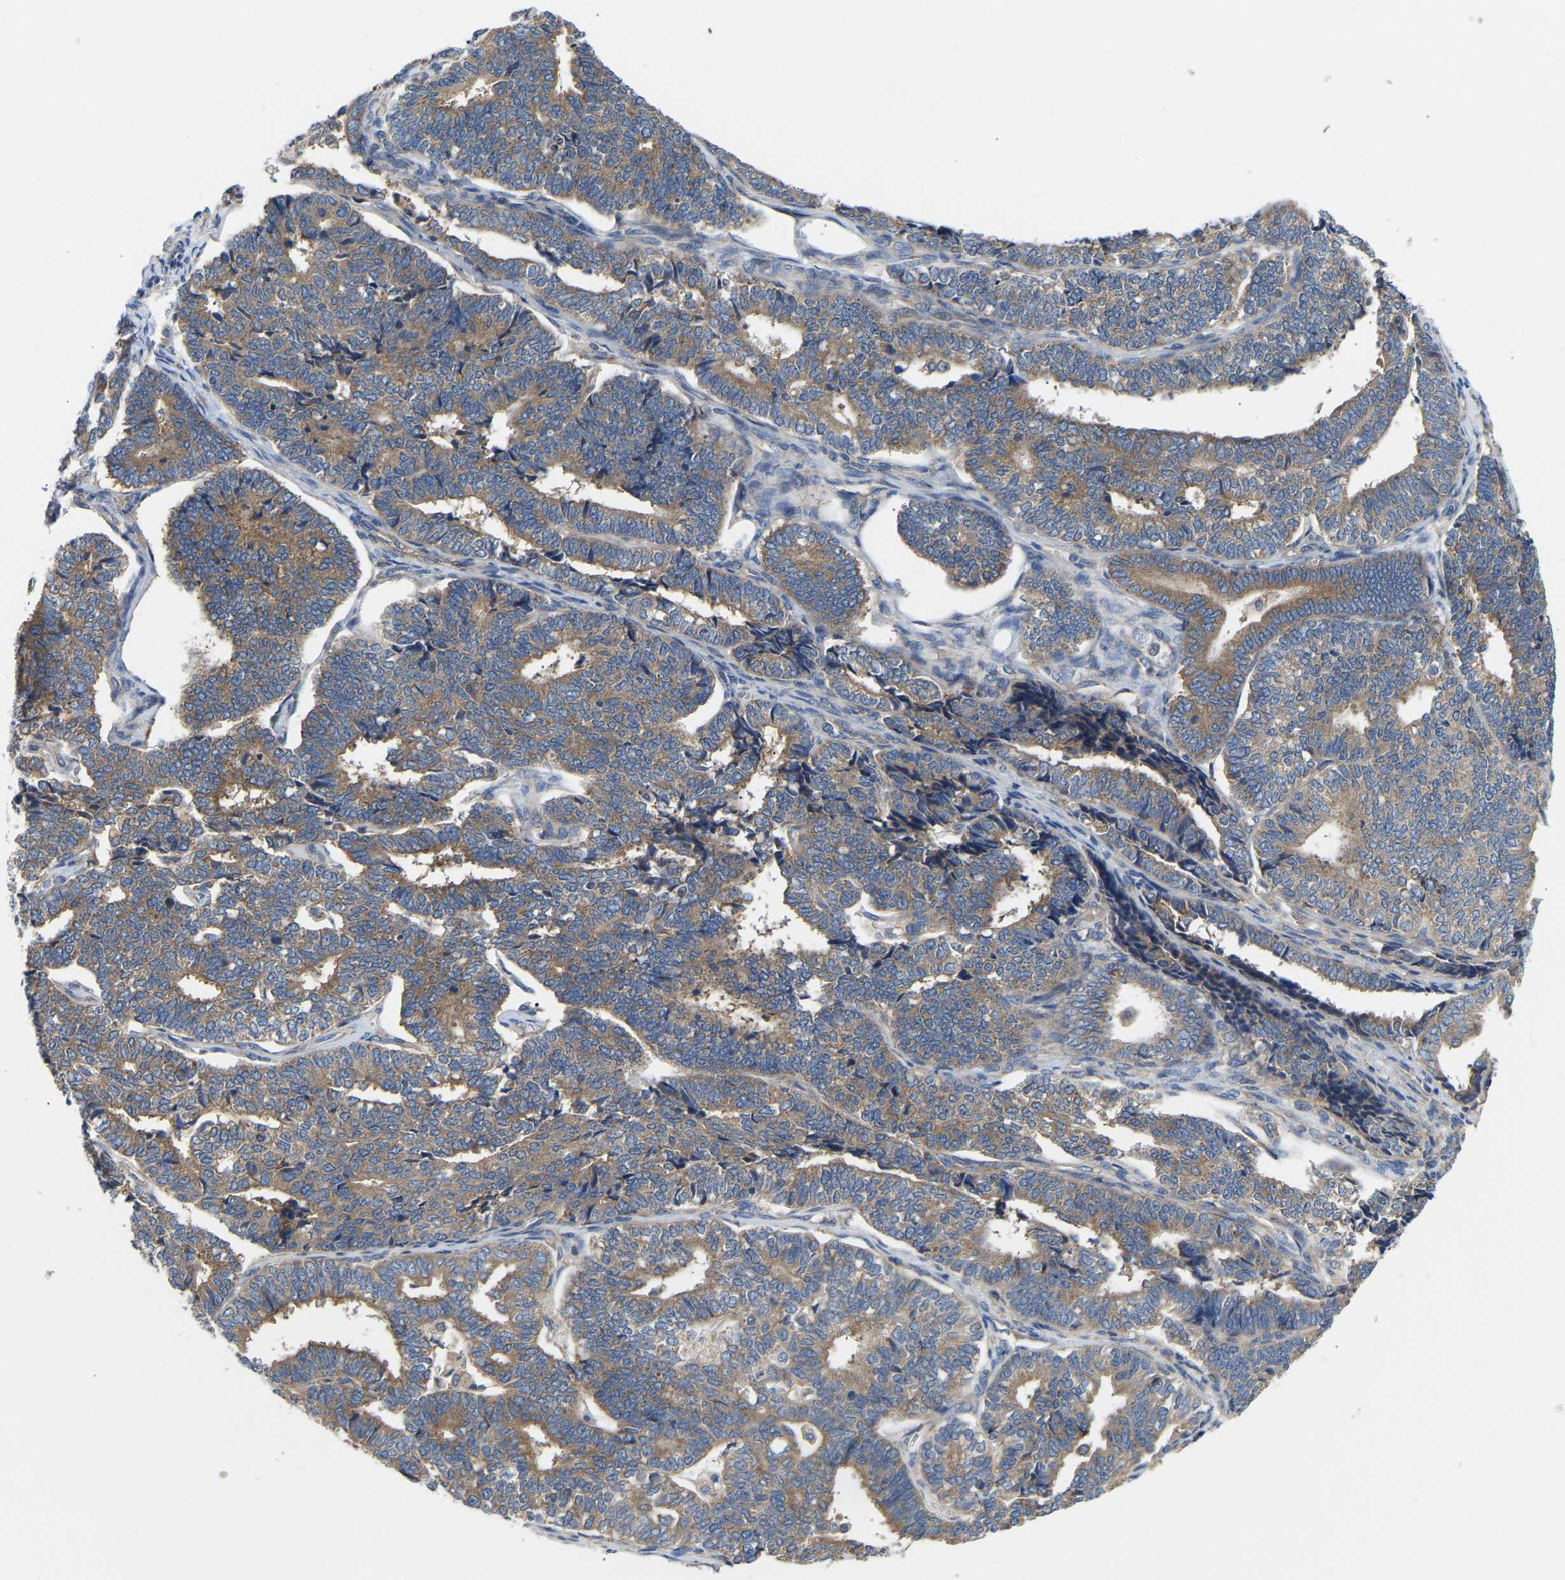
{"staining": {"intensity": "weak", "quantity": ">75%", "location": "cytoplasmic/membranous"}, "tissue": "endometrial cancer", "cell_type": "Tumor cells", "image_type": "cancer", "snomed": [{"axis": "morphology", "description": "Adenocarcinoma, NOS"}, {"axis": "topography", "description": "Endometrium"}], "caption": "Weak cytoplasmic/membranous staining is identified in about >75% of tumor cells in endometrial adenocarcinoma.", "gene": "AIMP2", "patient": {"sex": "female", "age": 70}}